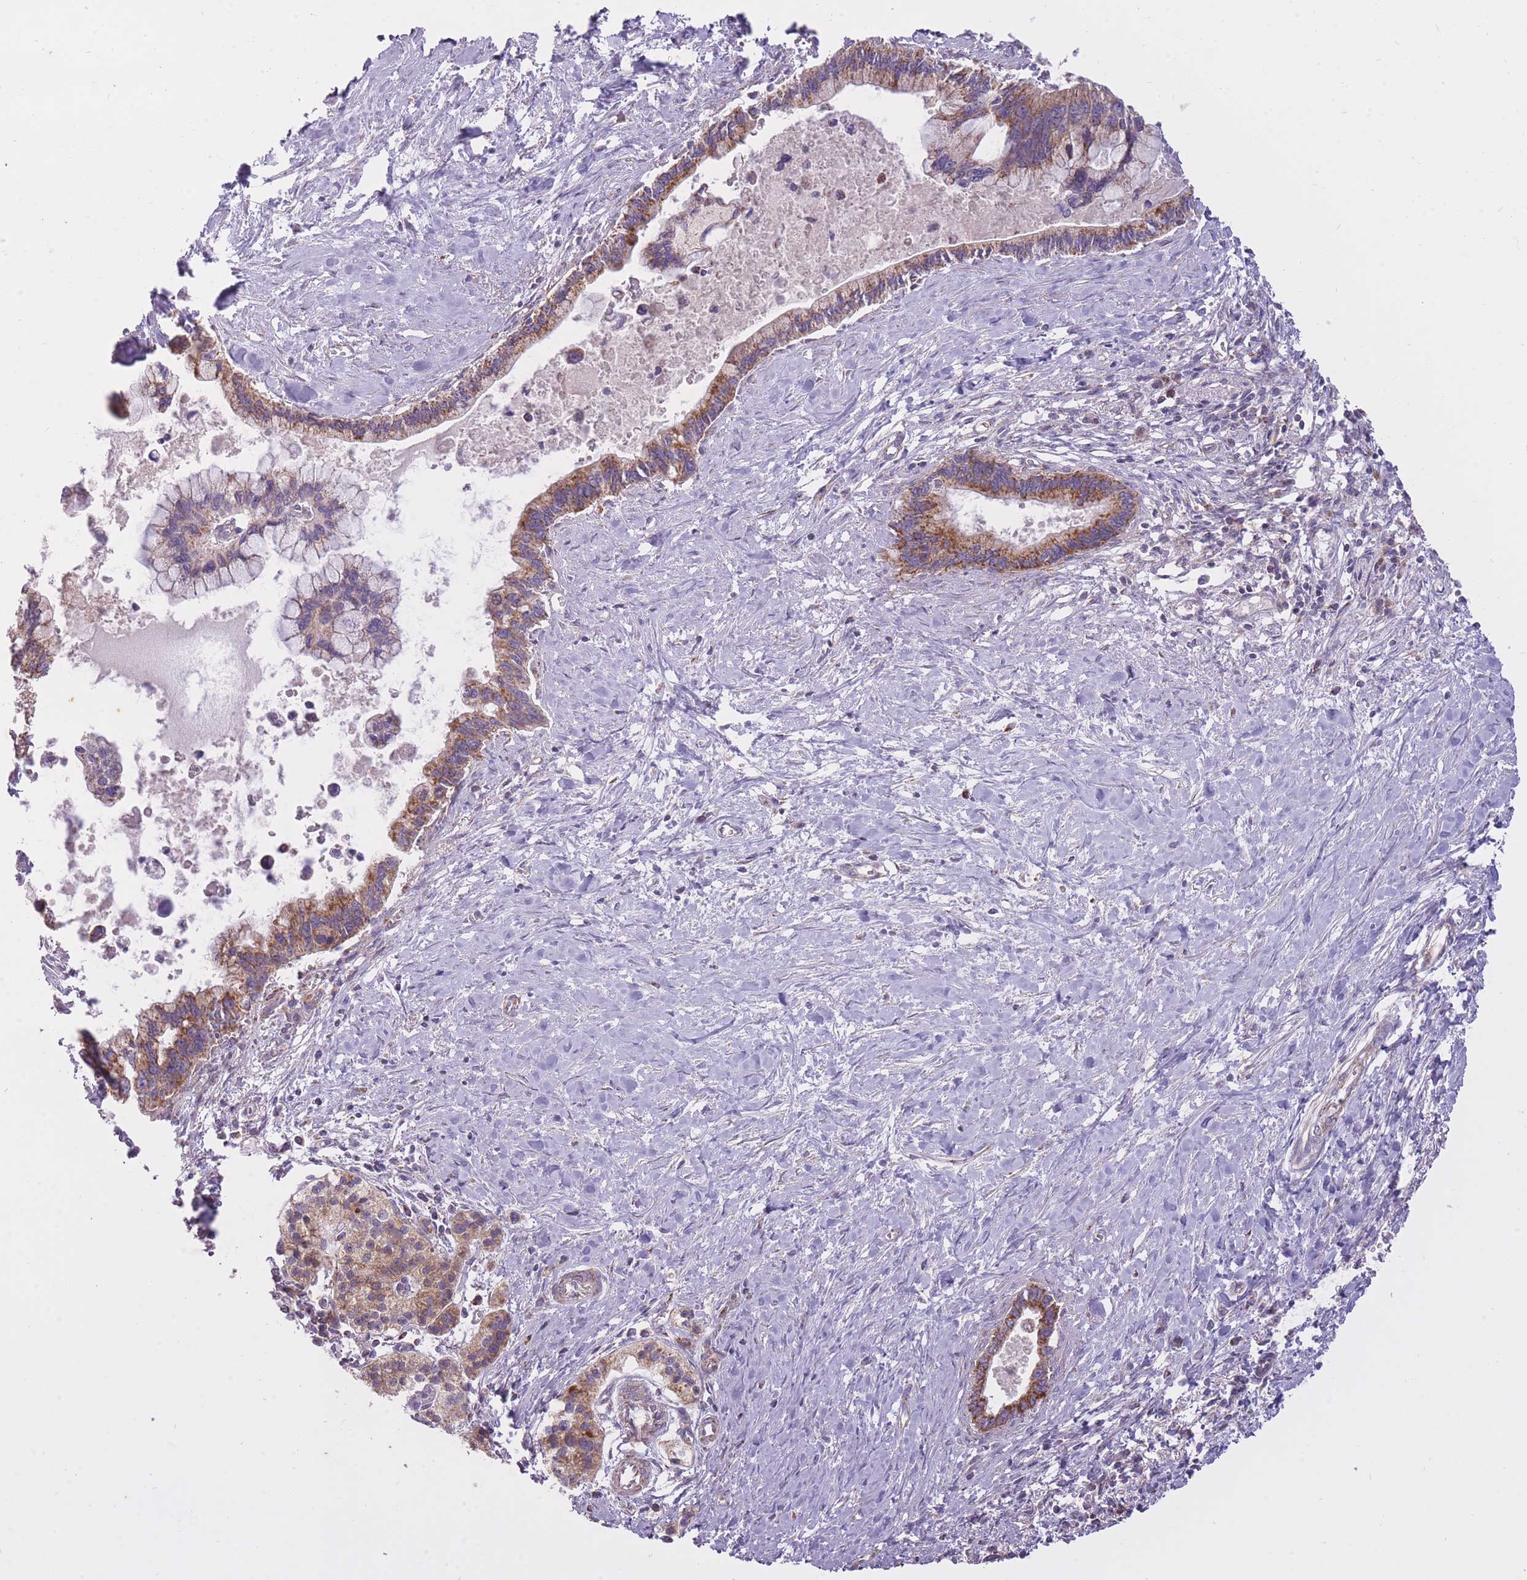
{"staining": {"intensity": "moderate", "quantity": ">75%", "location": "cytoplasmic/membranous"}, "tissue": "pancreatic cancer", "cell_type": "Tumor cells", "image_type": "cancer", "snomed": [{"axis": "morphology", "description": "Adenocarcinoma, NOS"}, {"axis": "topography", "description": "Pancreas"}], "caption": "Human pancreatic cancer (adenocarcinoma) stained with a brown dye displays moderate cytoplasmic/membranous positive staining in about >75% of tumor cells.", "gene": "LIN7C", "patient": {"sex": "female", "age": 83}}